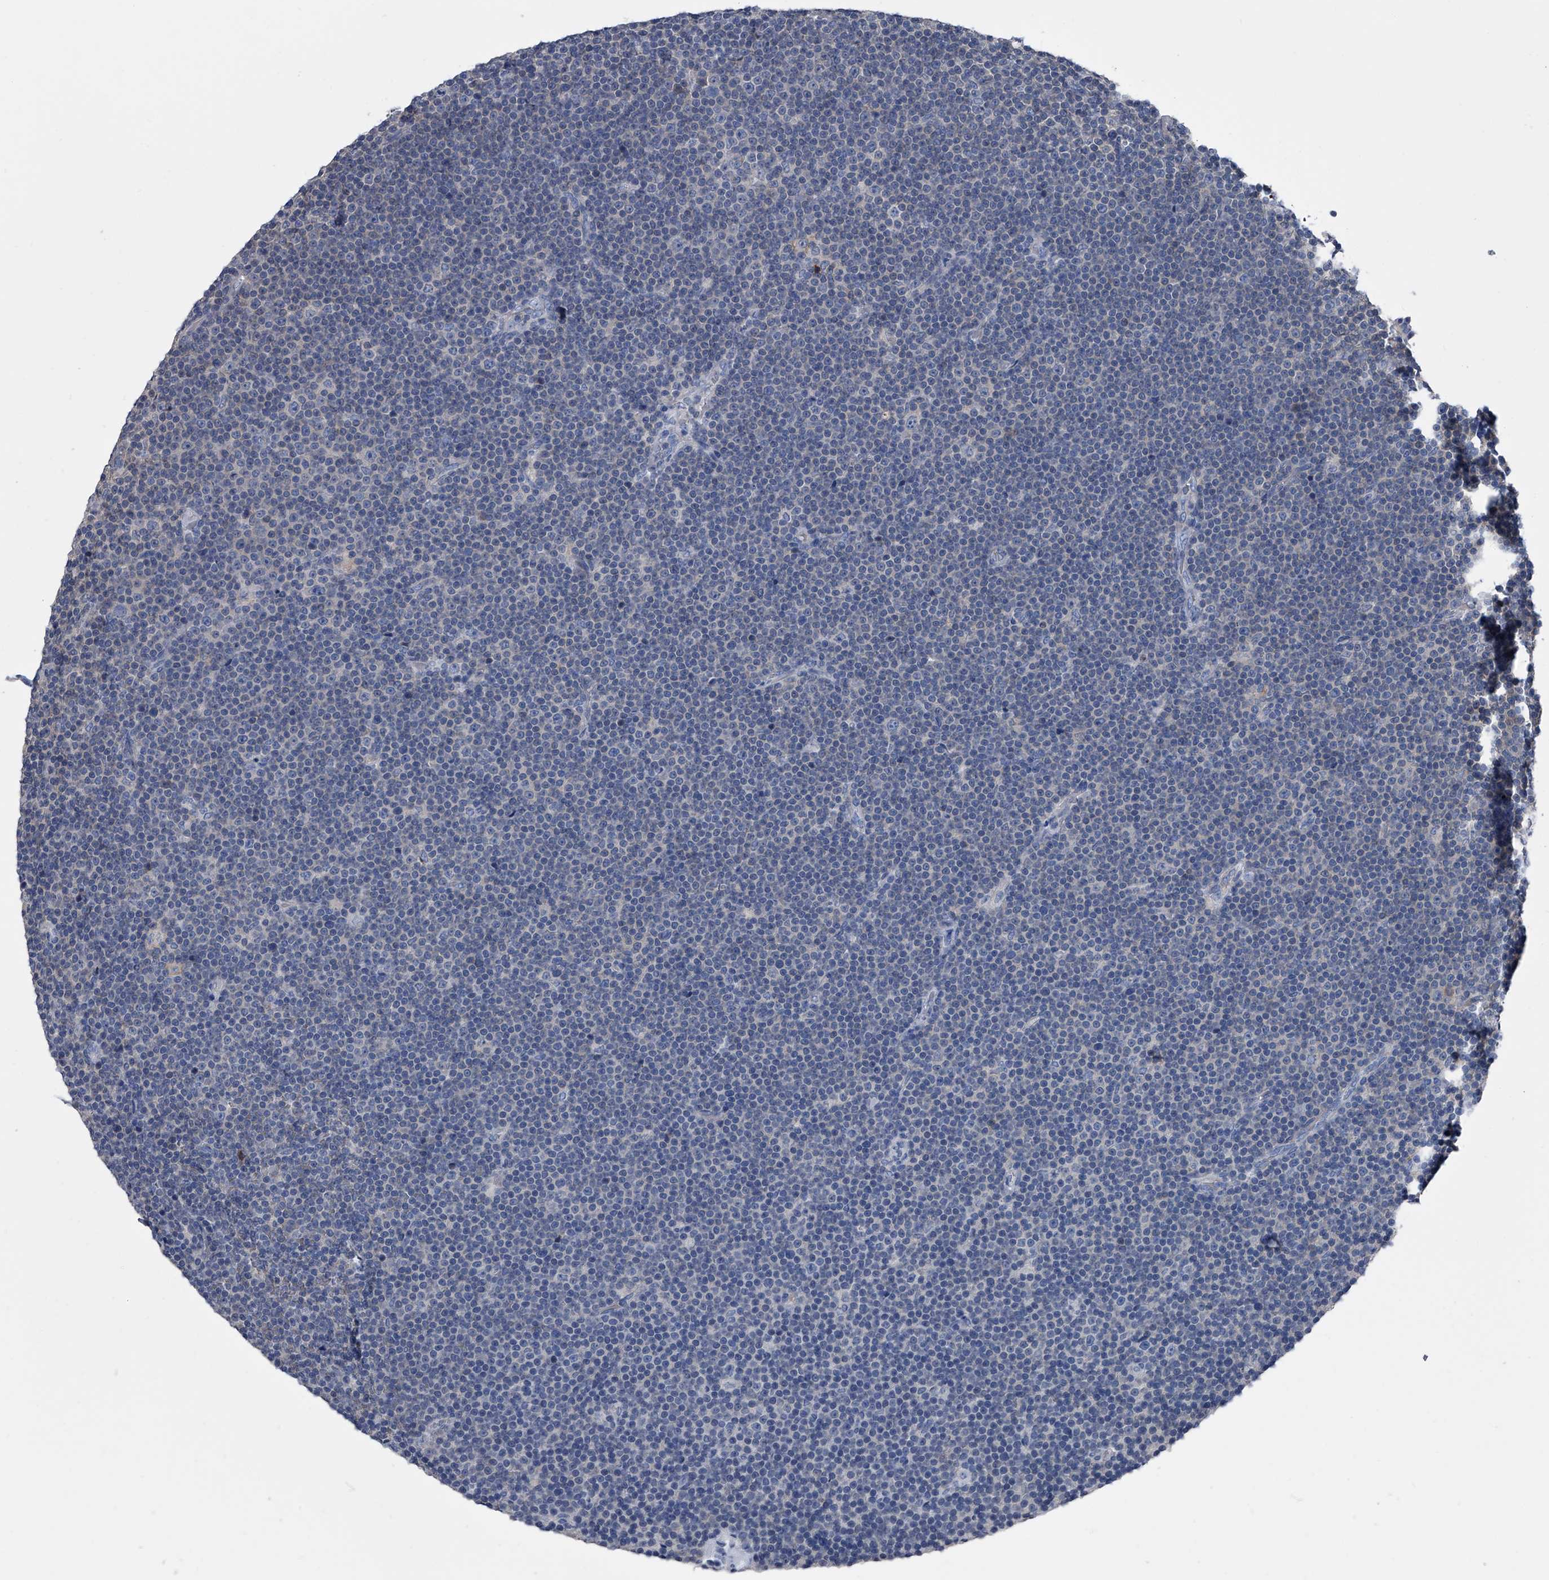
{"staining": {"intensity": "negative", "quantity": "none", "location": "none"}, "tissue": "lymphoma", "cell_type": "Tumor cells", "image_type": "cancer", "snomed": [{"axis": "morphology", "description": "Malignant lymphoma, non-Hodgkin's type, Low grade"}, {"axis": "topography", "description": "Lymph node"}], "caption": "Tumor cells show no significant protein staining in lymphoma.", "gene": "KIF13A", "patient": {"sex": "female", "age": 67}}